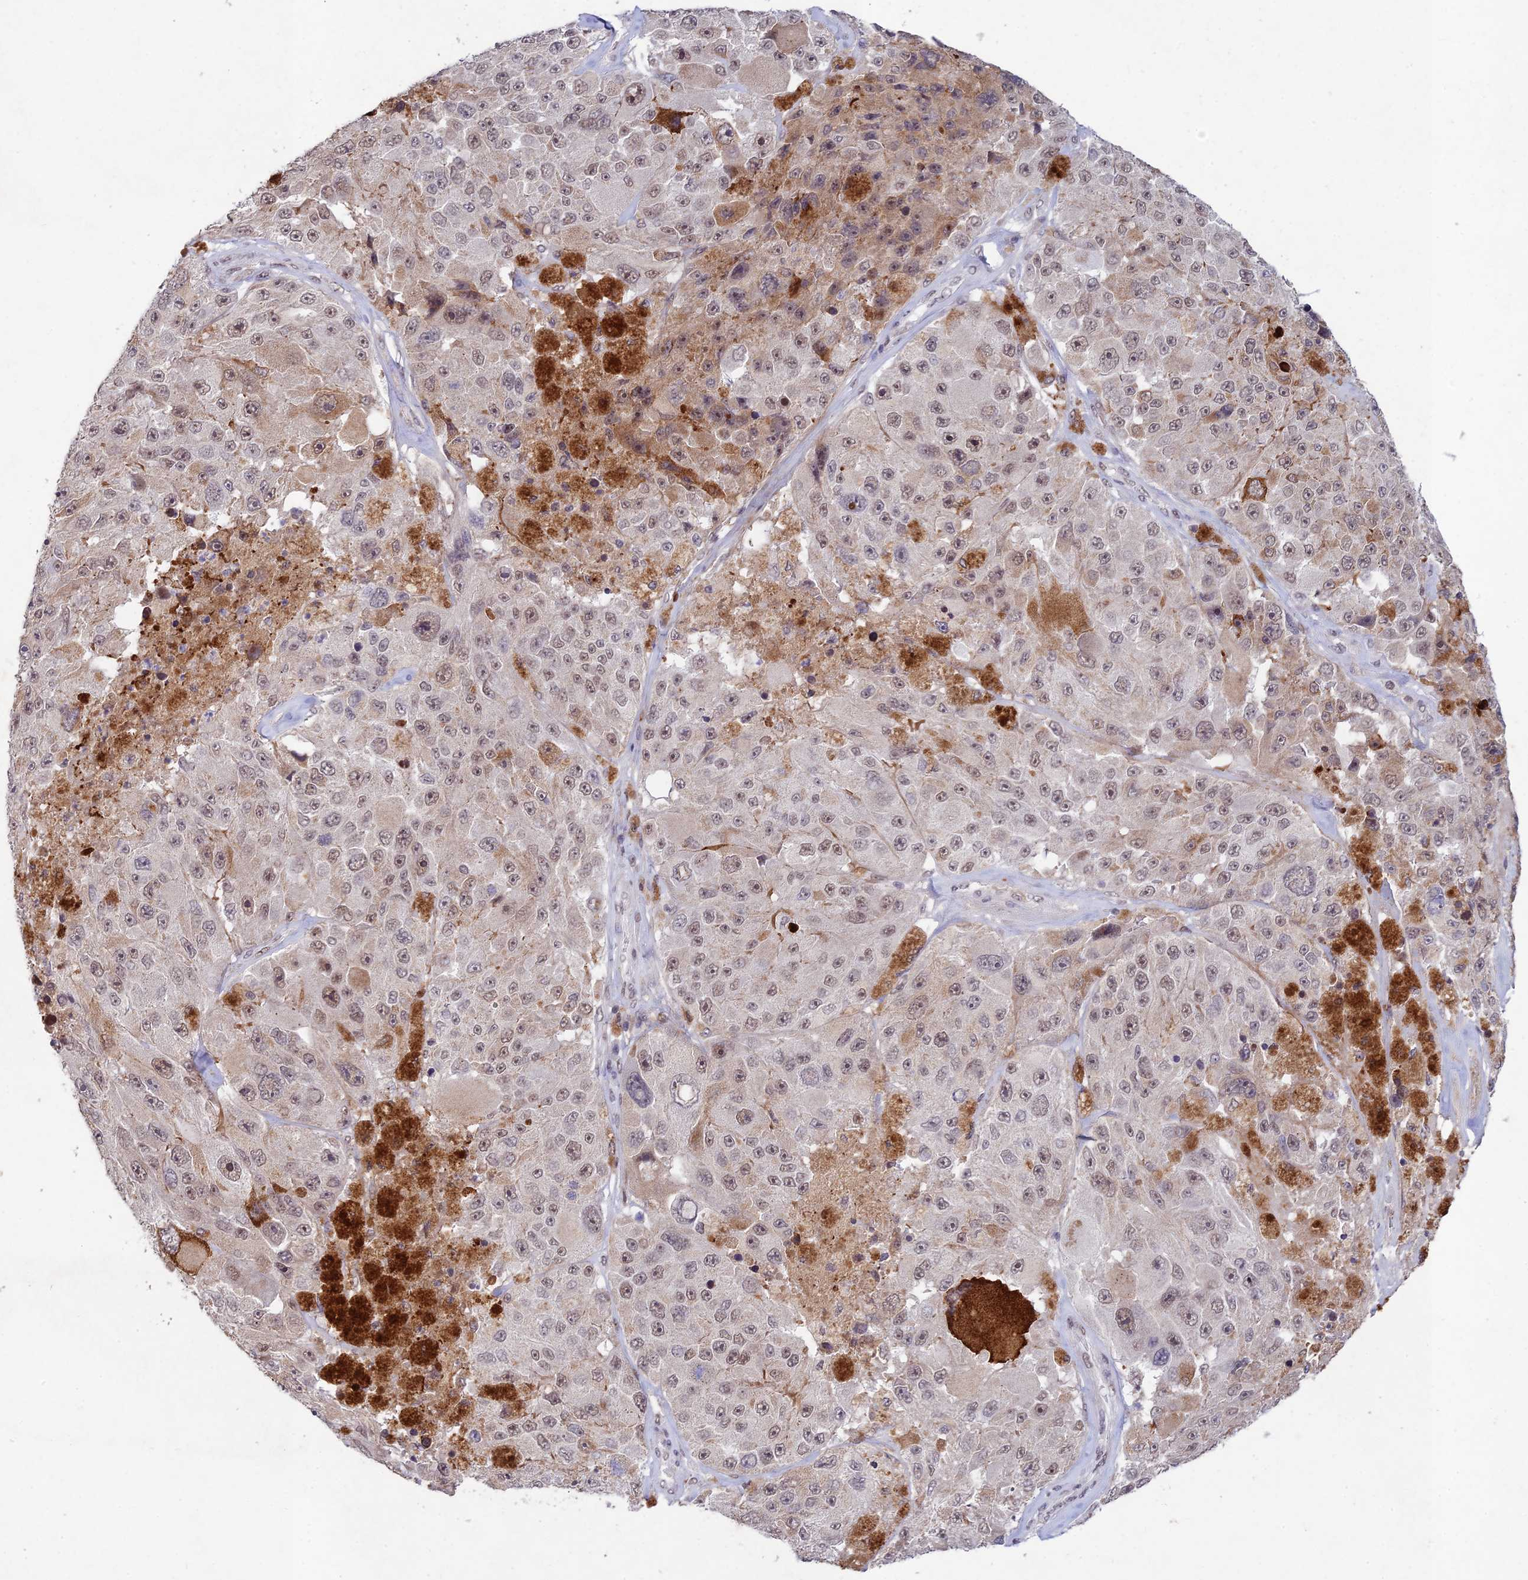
{"staining": {"intensity": "weak", "quantity": "25%-75%", "location": "nuclear"}, "tissue": "melanoma", "cell_type": "Tumor cells", "image_type": "cancer", "snomed": [{"axis": "morphology", "description": "Malignant melanoma, Metastatic site"}, {"axis": "topography", "description": "Lymph node"}], "caption": "The image demonstrates a brown stain indicating the presence of a protein in the nuclear of tumor cells in melanoma.", "gene": "RAVER1", "patient": {"sex": "male", "age": 62}}